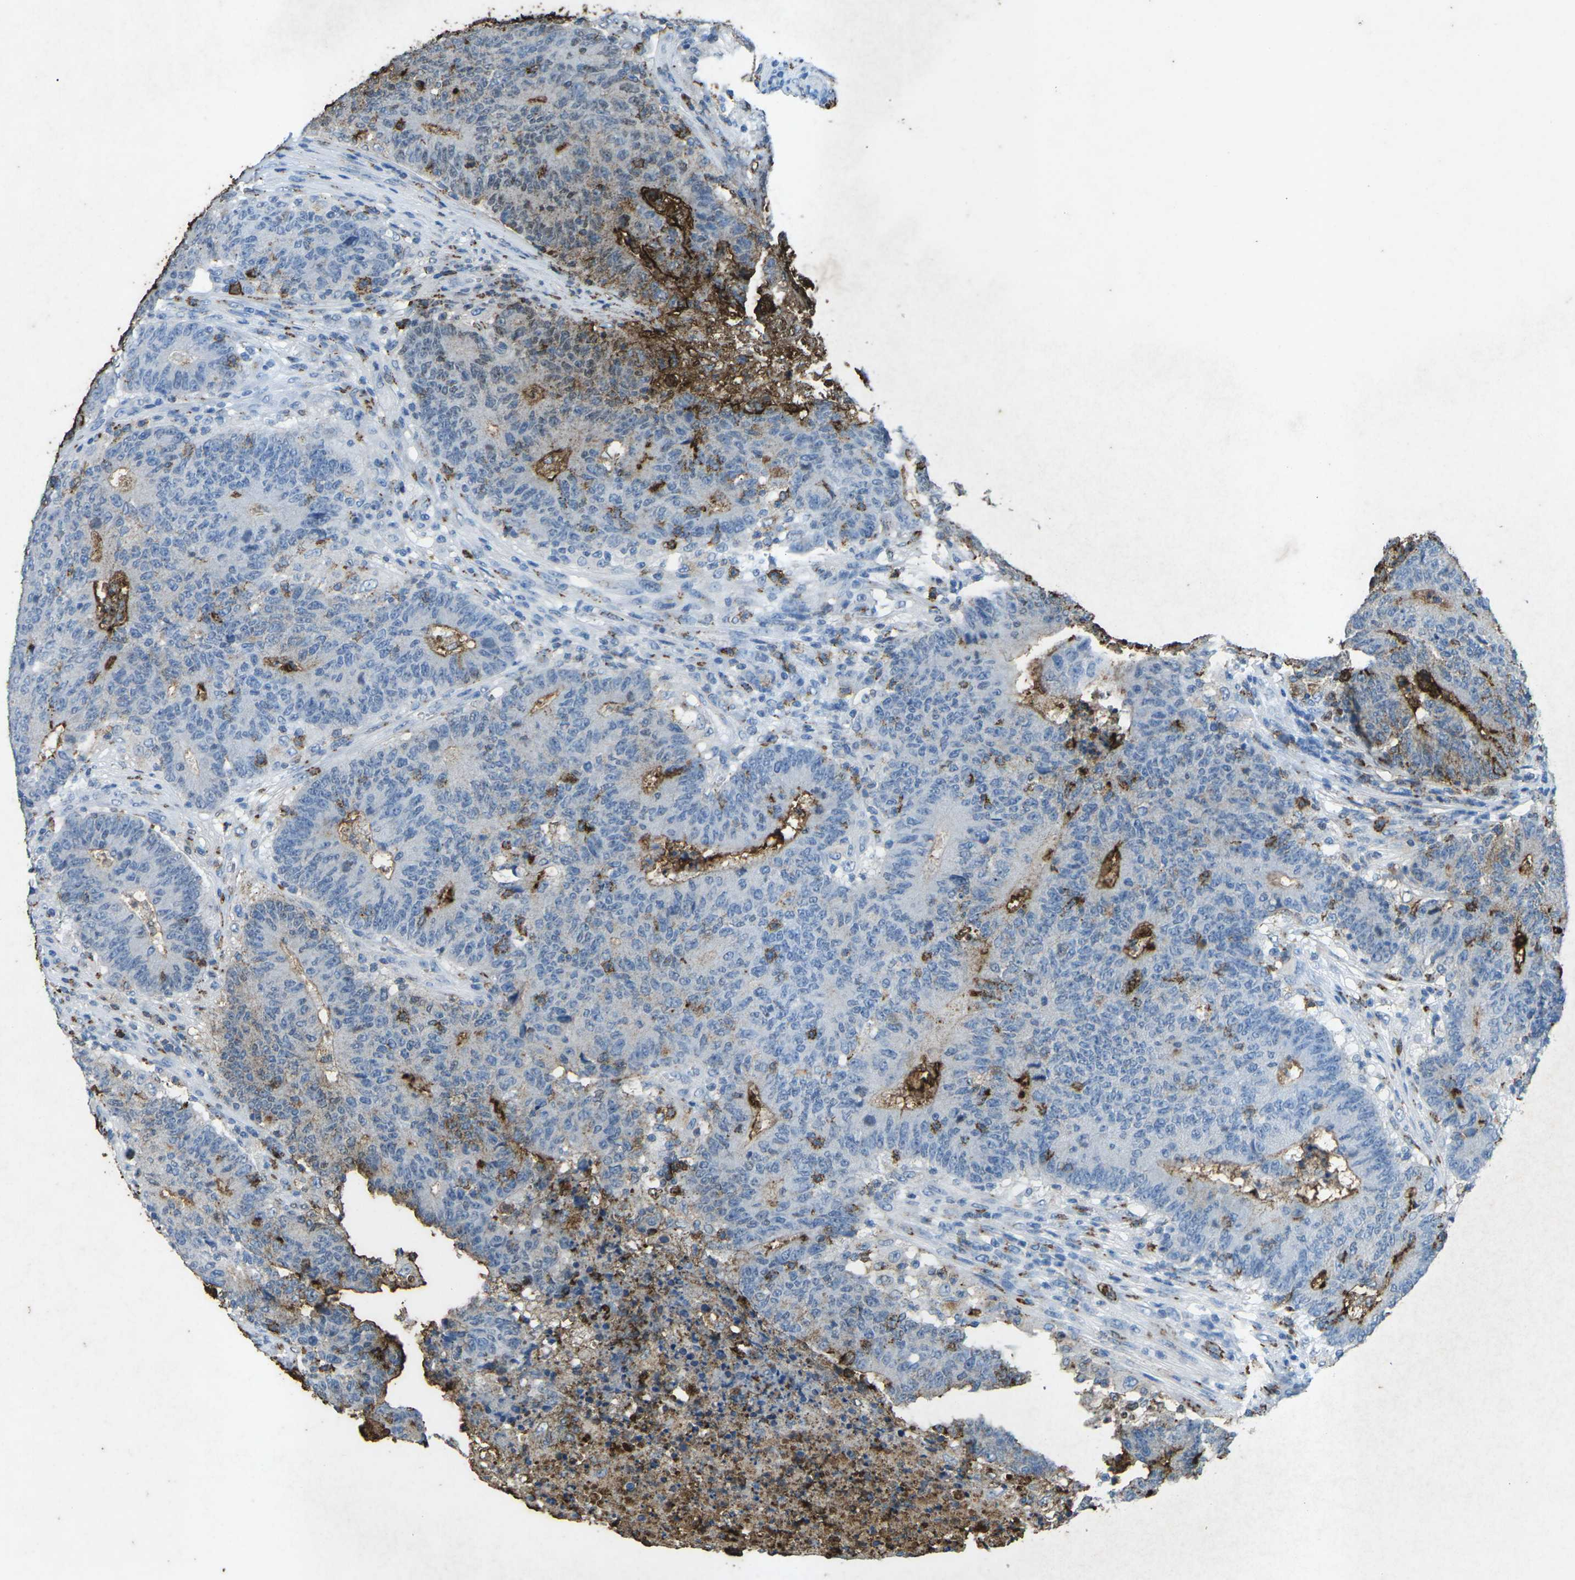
{"staining": {"intensity": "weak", "quantity": "25%-75%", "location": "cytoplasmic/membranous"}, "tissue": "colorectal cancer", "cell_type": "Tumor cells", "image_type": "cancer", "snomed": [{"axis": "morphology", "description": "Normal tissue, NOS"}, {"axis": "morphology", "description": "Adenocarcinoma, NOS"}, {"axis": "topography", "description": "Colon"}], "caption": "This is an image of IHC staining of colorectal cancer, which shows weak staining in the cytoplasmic/membranous of tumor cells.", "gene": "CTAGE1", "patient": {"sex": "female", "age": 75}}